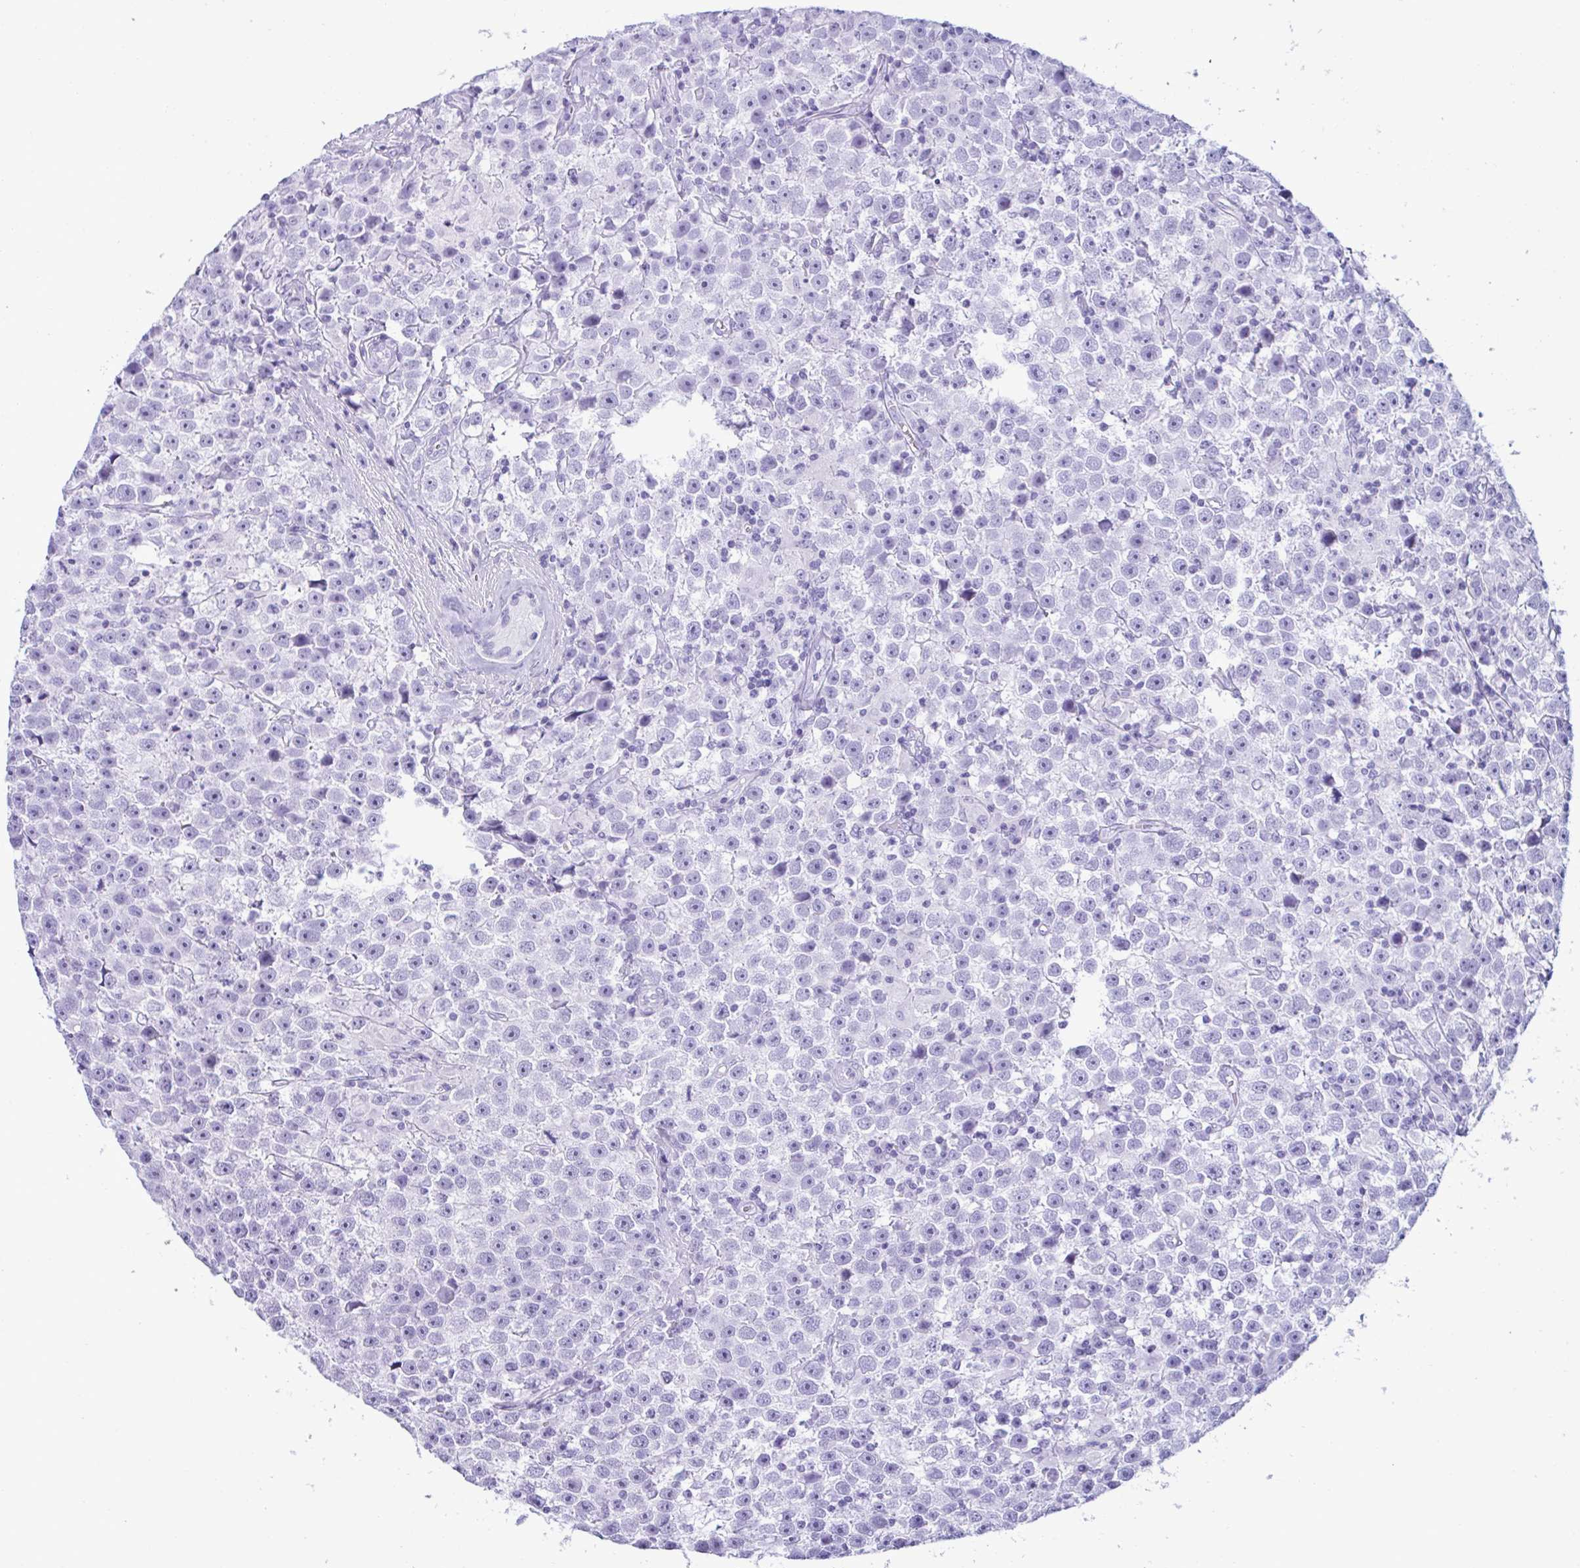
{"staining": {"intensity": "negative", "quantity": "none", "location": "none"}, "tissue": "testis cancer", "cell_type": "Tumor cells", "image_type": "cancer", "snomed": [{"axis": "morphology", "description": "Seminoma, NOS"}, {"axis": "topography", "description": "Testis"}], "caption": "This is an immunohistochemistry (IHC) photomicrograph of human testis cancer. There is no positivity in tumor cells.", "gene": "MRGPRG", "patient": {"sex": "male", "age": 31}}